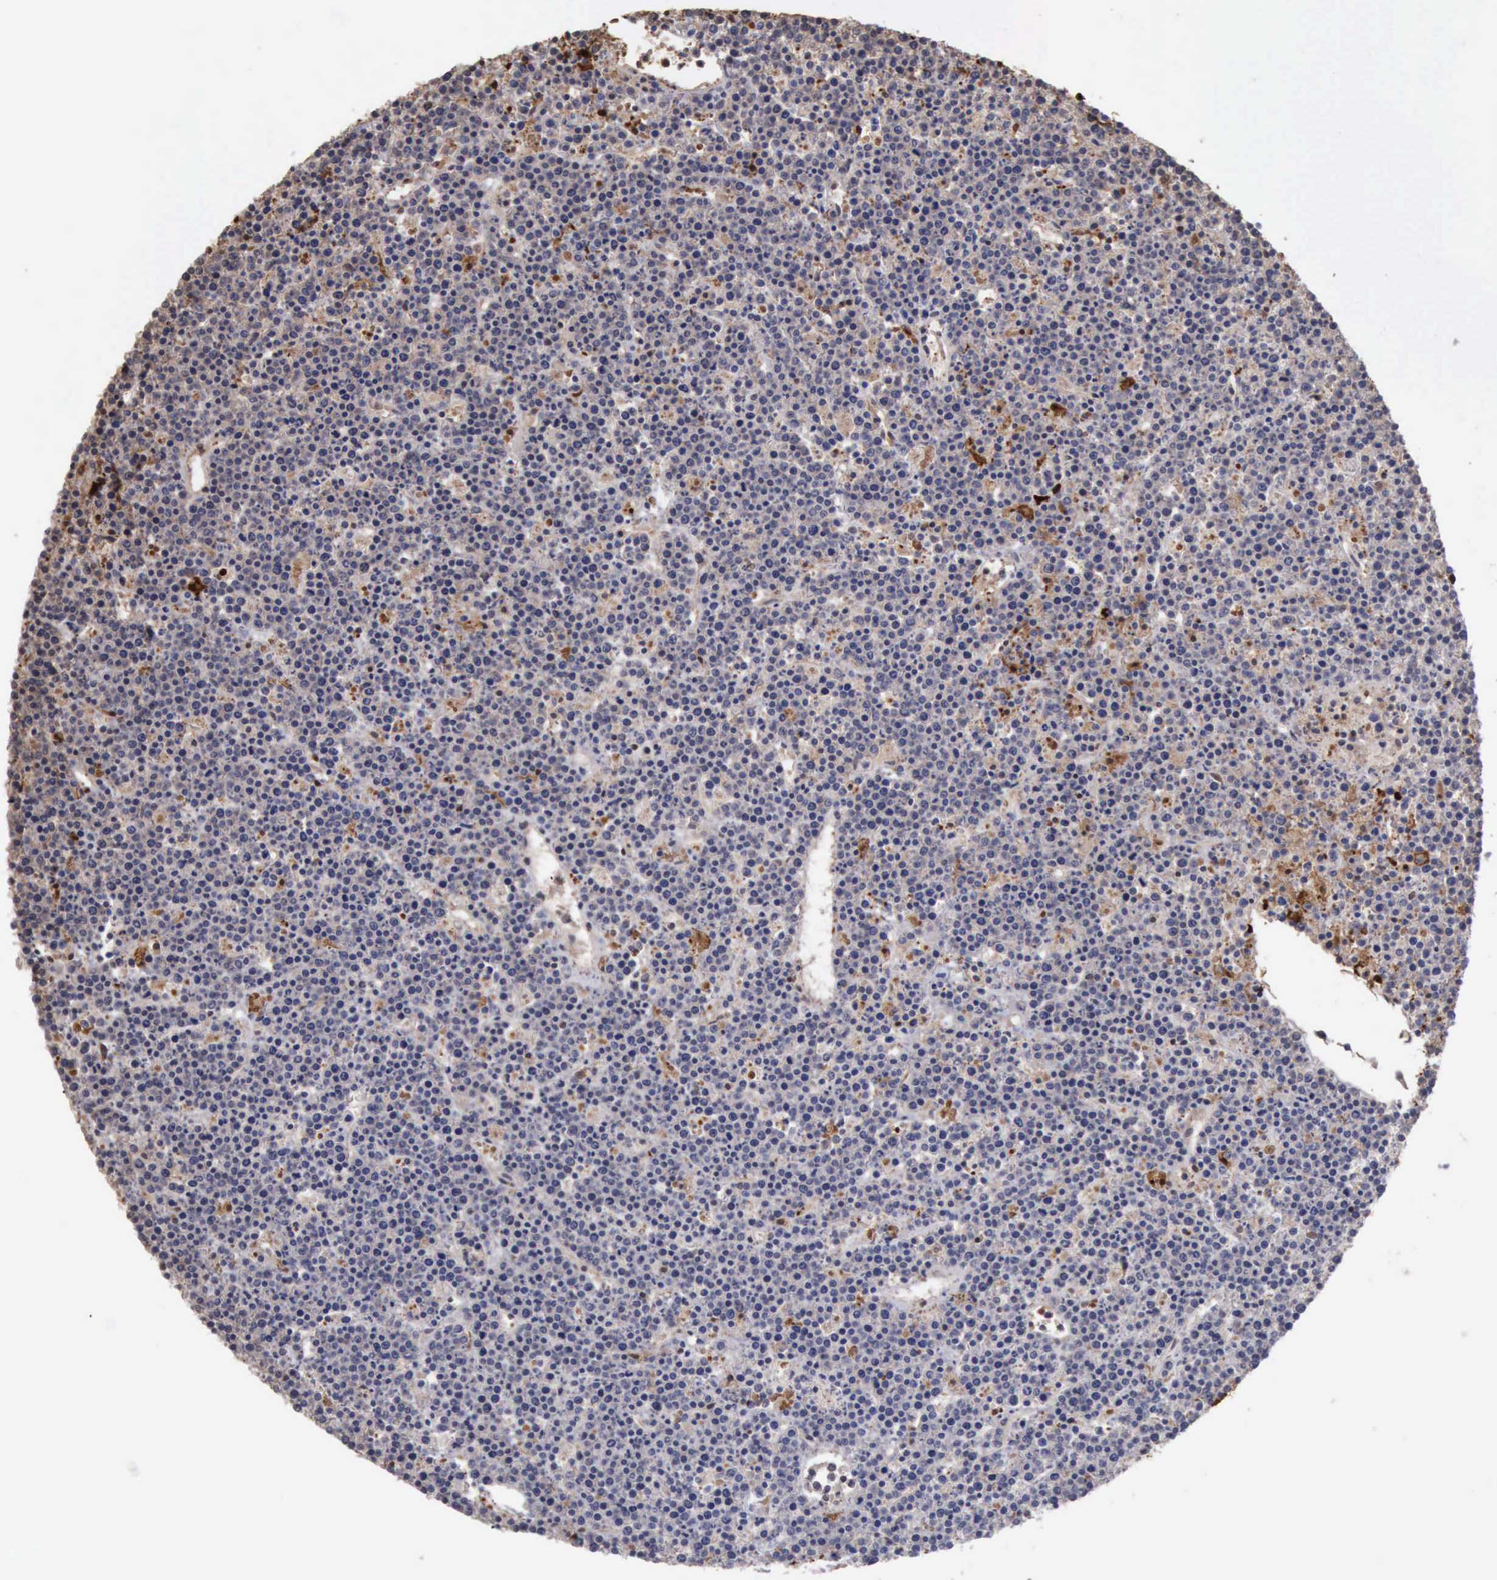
{"staining": {"intensity": "negative", "quantity": "none", "location": "none"}, "tissue": "lymphoma", "cell_type": "Tumor cells", "image_type": "cancer", "snomed": [{"axis": "morphology", "description": "Malignant lymphoma, non-Hodgkin's type, High grade"}, {"axis": "topography", "description": "Ovary"}], "caption": "Immunohistochemical staining of human malignant lymphoma, non-Hodgkin's type (high-grade) reveals no significant expression in tumor cells.", "gene": "STAT1", "patient": {"sex": "female", "age": 56}}